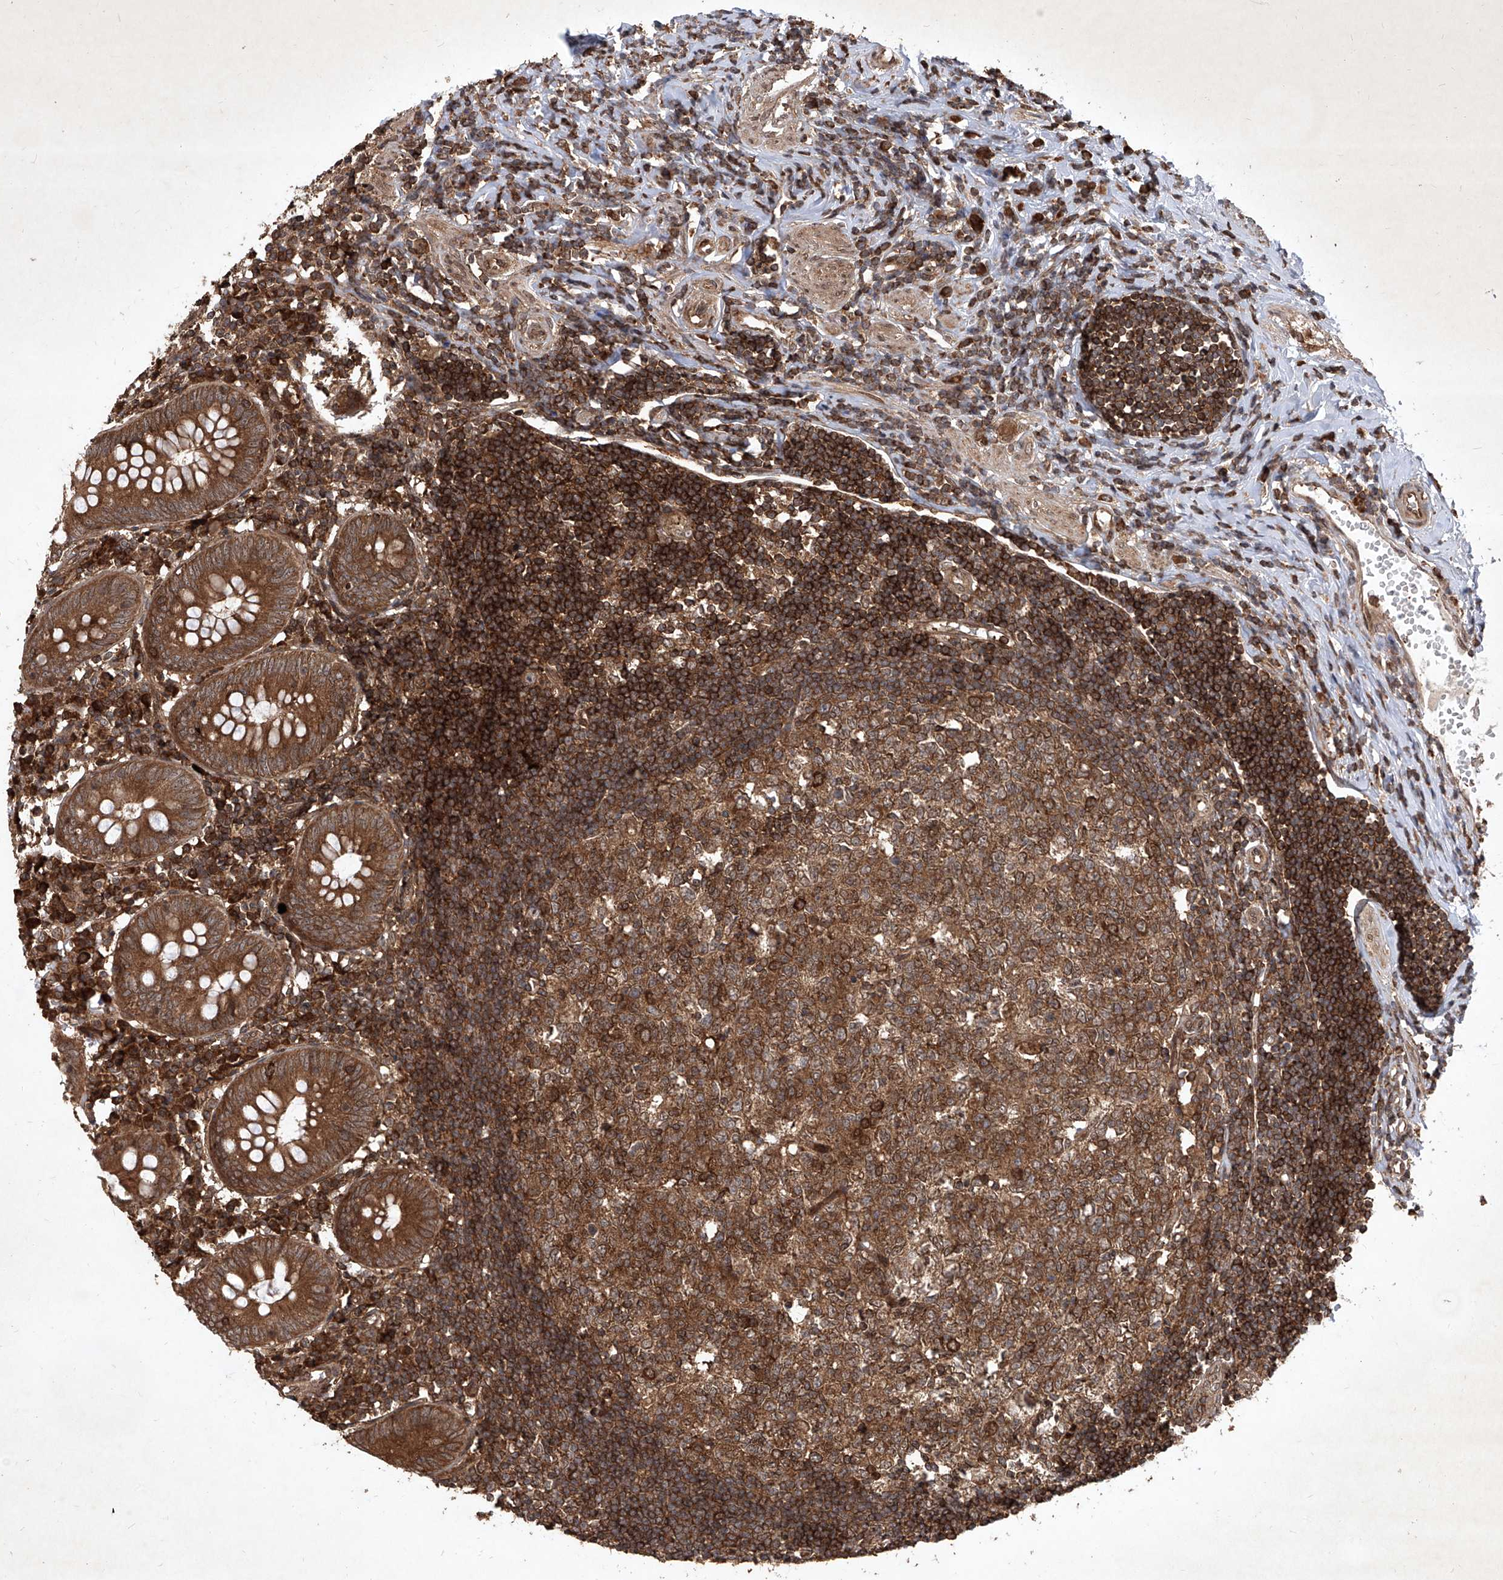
{"staining": {"intensity": "strong", "quantity": ">75%", "location": "cytoplasmic/membranous"}, "tissue": "appendix", "cell_type": "Glandular cells", "image_type": "normal", "snomed": [{"axis": "morphology", "description": "Normal tissue, NOS"}, {"axis": "topography", "description": "Appendix"}], "caption": "Immunohistochemical staining of benign human appendix shows high levels of strong cytoplasmic/membranous expression in approximately >75% of glandular cells. The staining was performed using DAB to visualize the protein expression in brown, while the nuclei were stained in blue with hematoxylin (Magnification: 20x).", "gene": "MAGED2", "patient": {"sex": "female", "age": 54}}